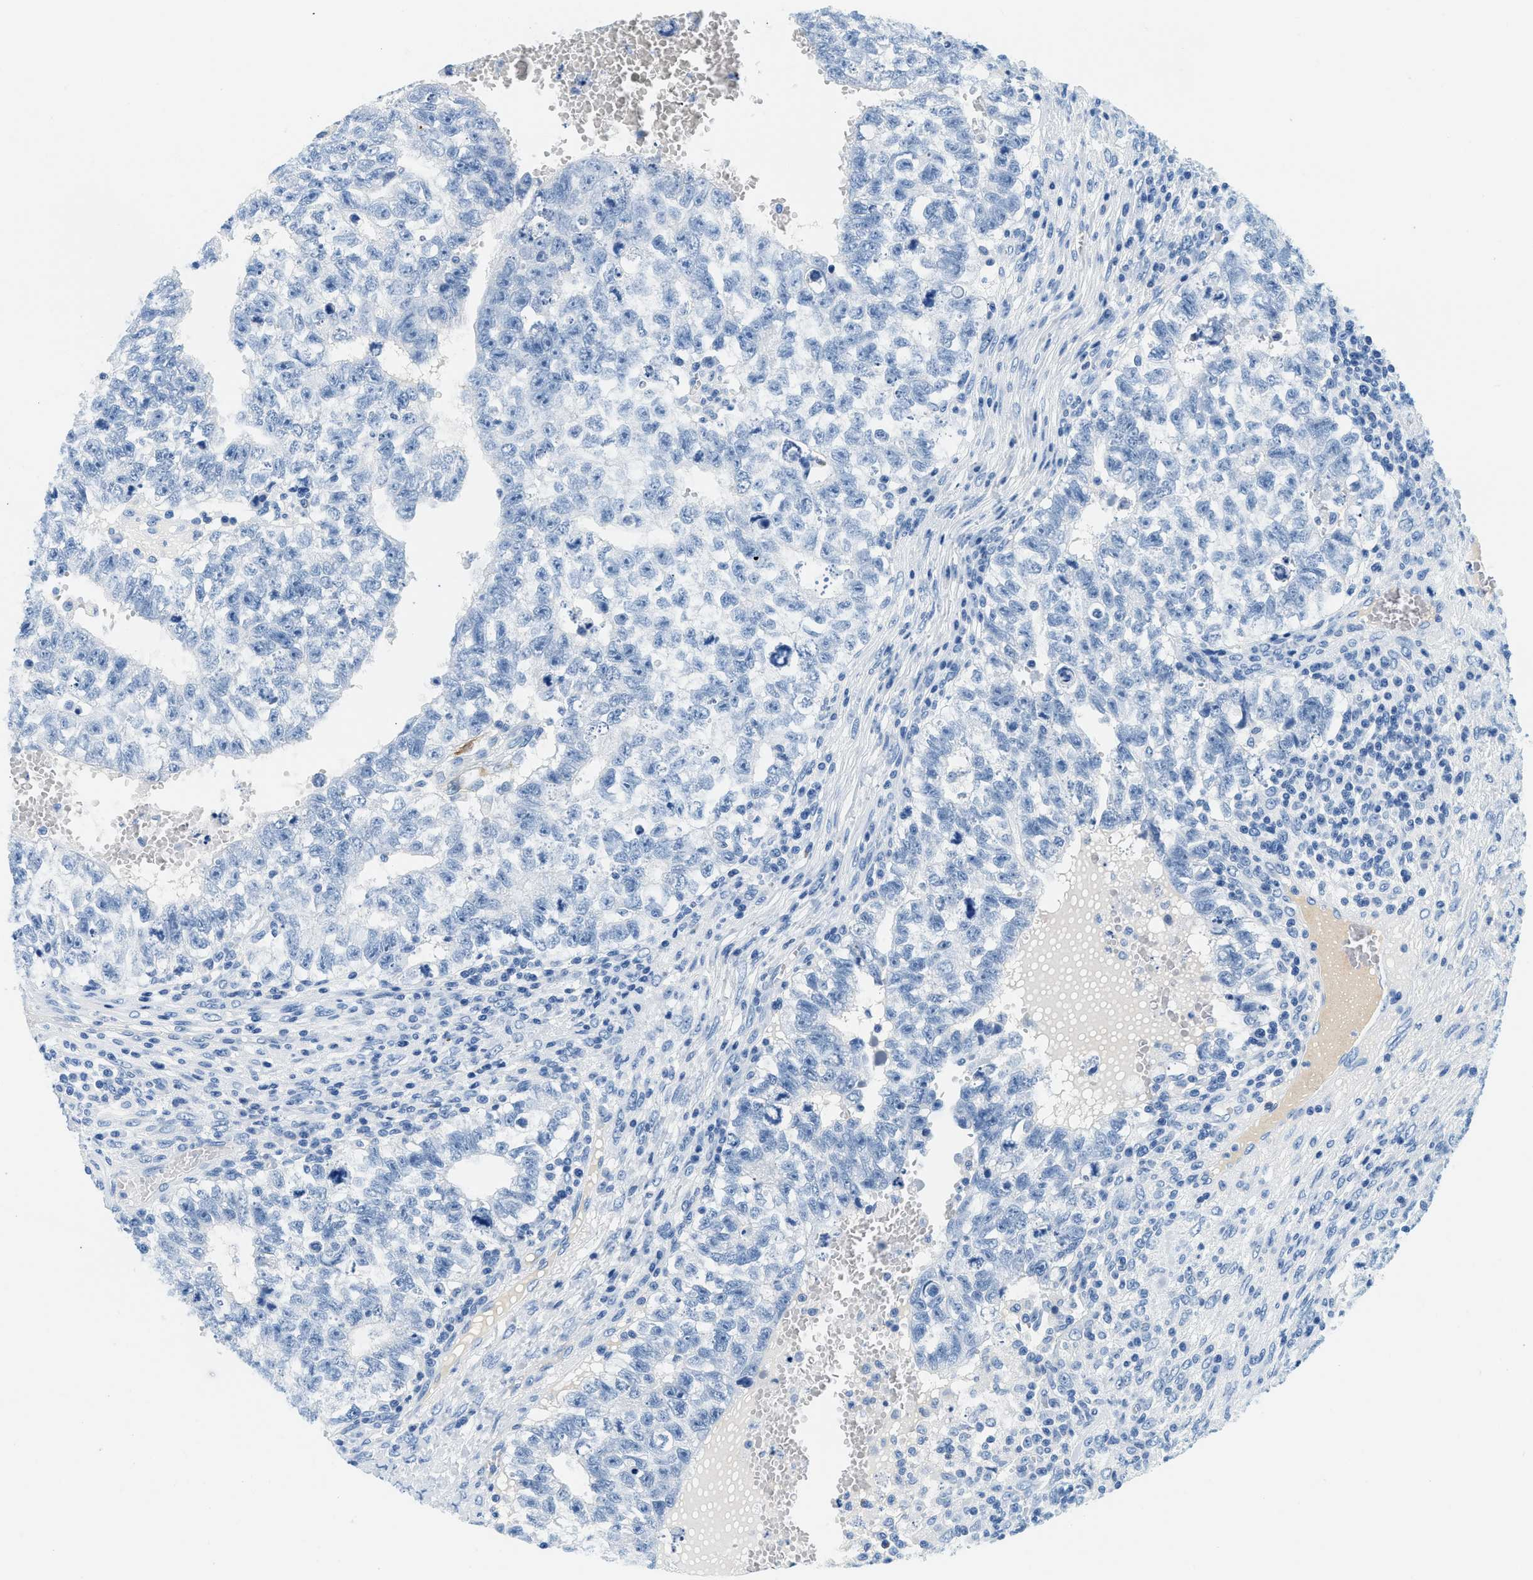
{"staining": {"intensity": "negative", "quantity": "none", "location": "none"}, "tissue": "testis cancer", "cell_type": "Tumor cells", "image_type": "cancer", "snomed": [{"axis": "morphology", "description": "Seminoma, NOS"}, {"axis": "morphology", "description": "Carcinoma, Embryonal, NOS"}, {"axis": "topography", "description": "Testis"}], "caption": "DAB (3,3'-diaminobenzidine) immunohistochemical staining of testis cancer displays no significant staining in tumor cells. (DAB immunohistochemistry visualized using brightfield microscopy, high magnification).", "gene": "STXBP2", "patient": {"sex": "male", "age": 38}}